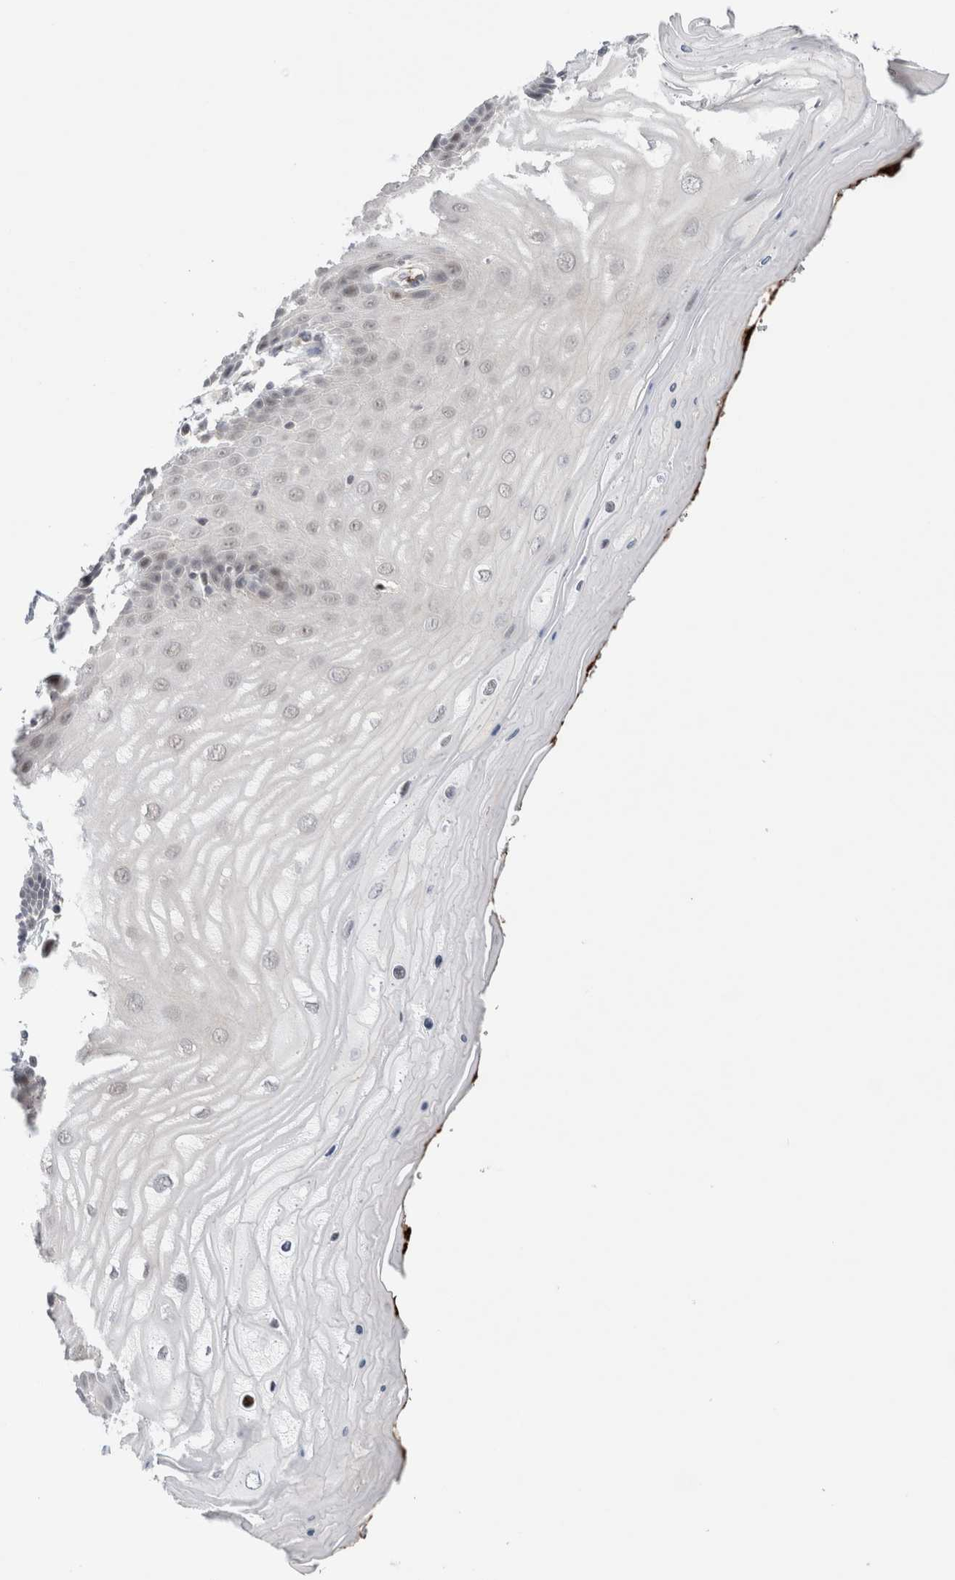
{"staining": {"intensity": "moderate", "quantity": ">75%", "location": "cytoplasmic/membranous"}, "tissue": "cervix", "cell_type": "Glandular cells", "image_type": "normal", "snomed": [{"axis": "morphology", "description": "Normal tissue, NOS"}, {"axis": "topography", "description": "Cervix"}], "caption": "This histopathology image displays IHC staining of normal cervix, with medium moderate cytoplasmic/membranous staining in about >75% of glandular cells.", "gene": "VPS28", "patient": {"sex": "female", "age": 55}}